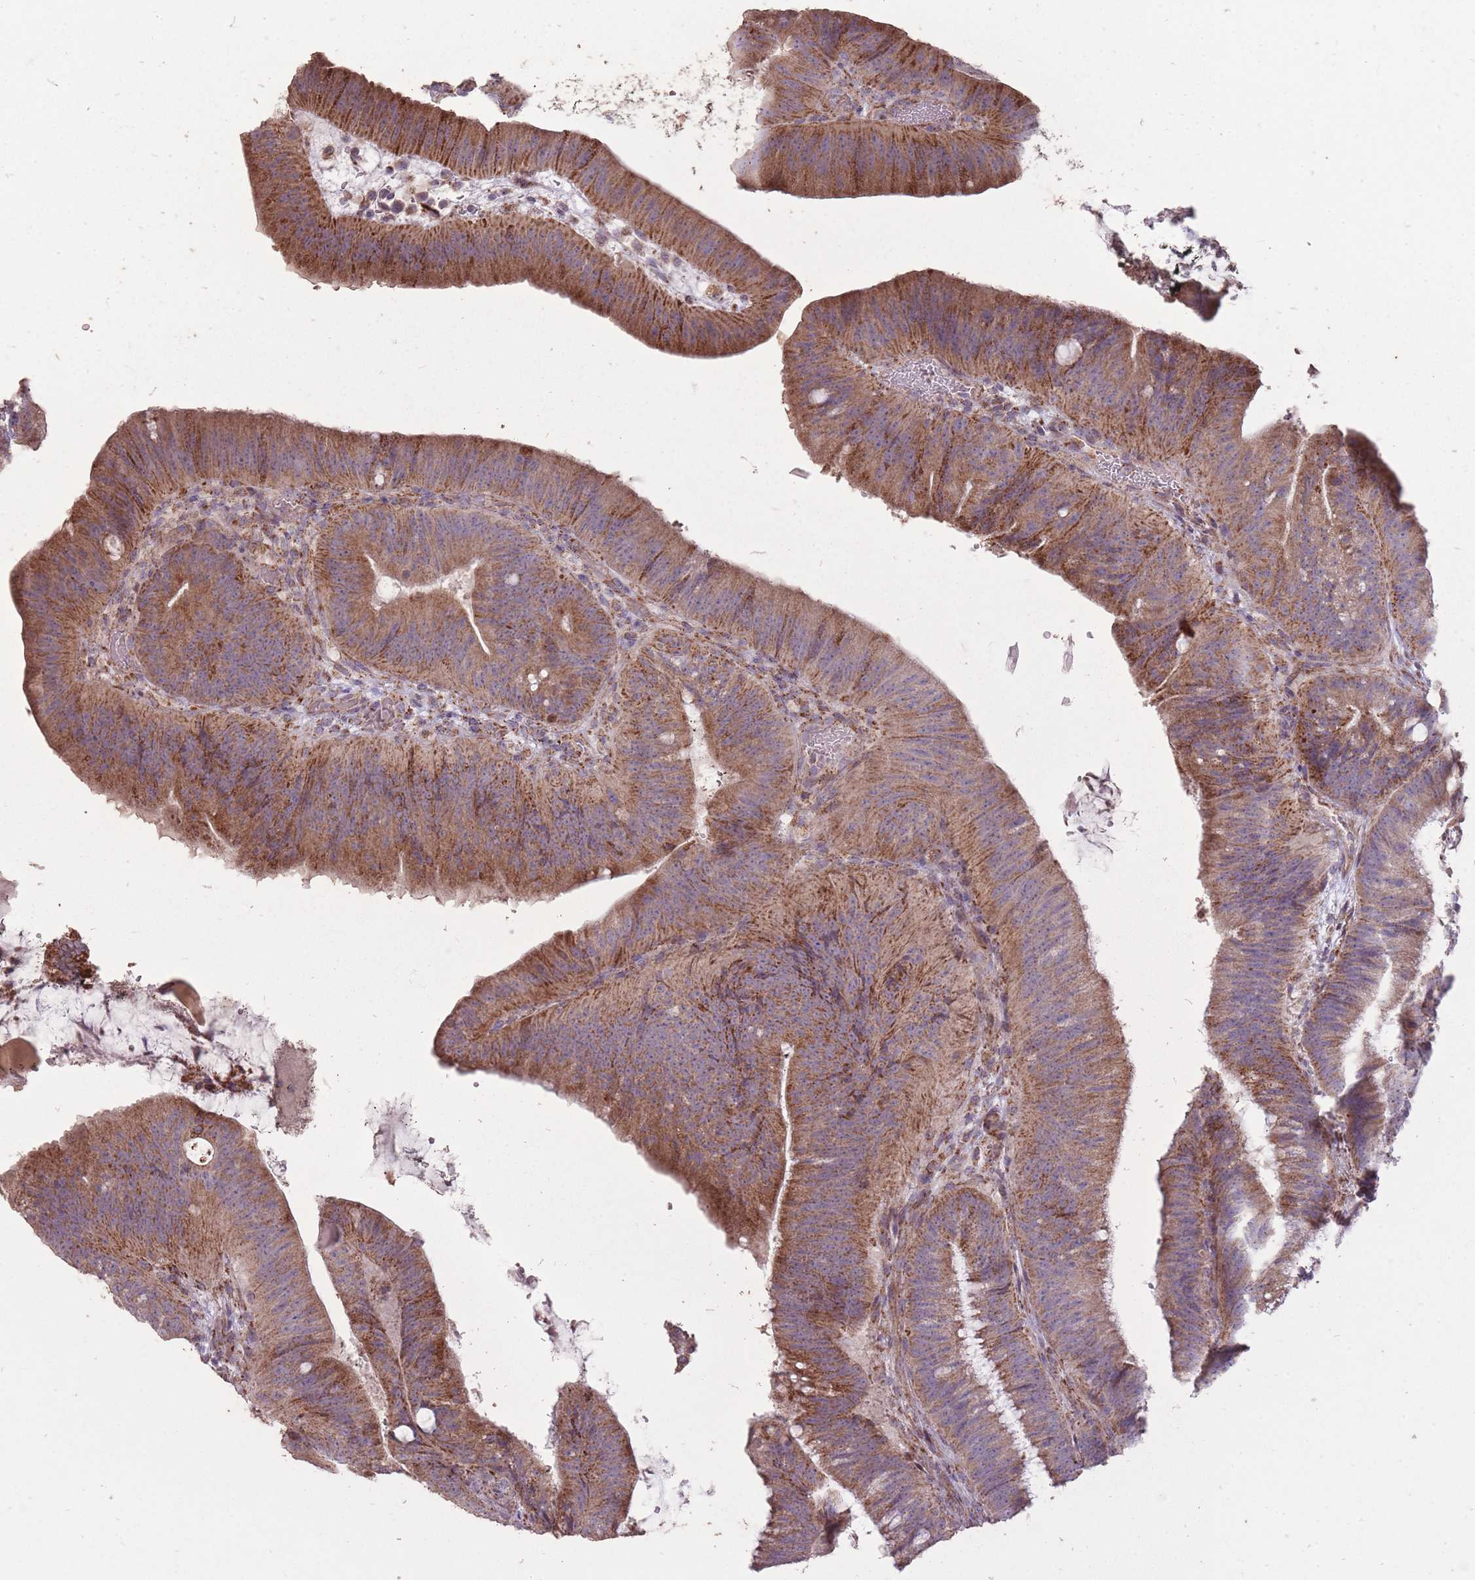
{"staining": {"intensity": "strong", "quantity": ">75%", "location": "cytoplasmic/membranous"}, "tissue": "colorectal cancer", "cell_type": "Tumor cells", "image_type": "cancer", "snomed": [{"axis": "morphology", "description": "Adenocarcinoma, NOS"}, {"axis": "topography", "description": "Colon"}], "caption": "Tumor cells demonstrate high levels of strong cytoplasmic/membranous positivity in approximately >75% of cells in human colorectal cancer. (brown staining indicates protein expression, while blue staining denotes nuclei).", "gene": "CNOT8", "patient": {"sex": "female", "age": 43}}